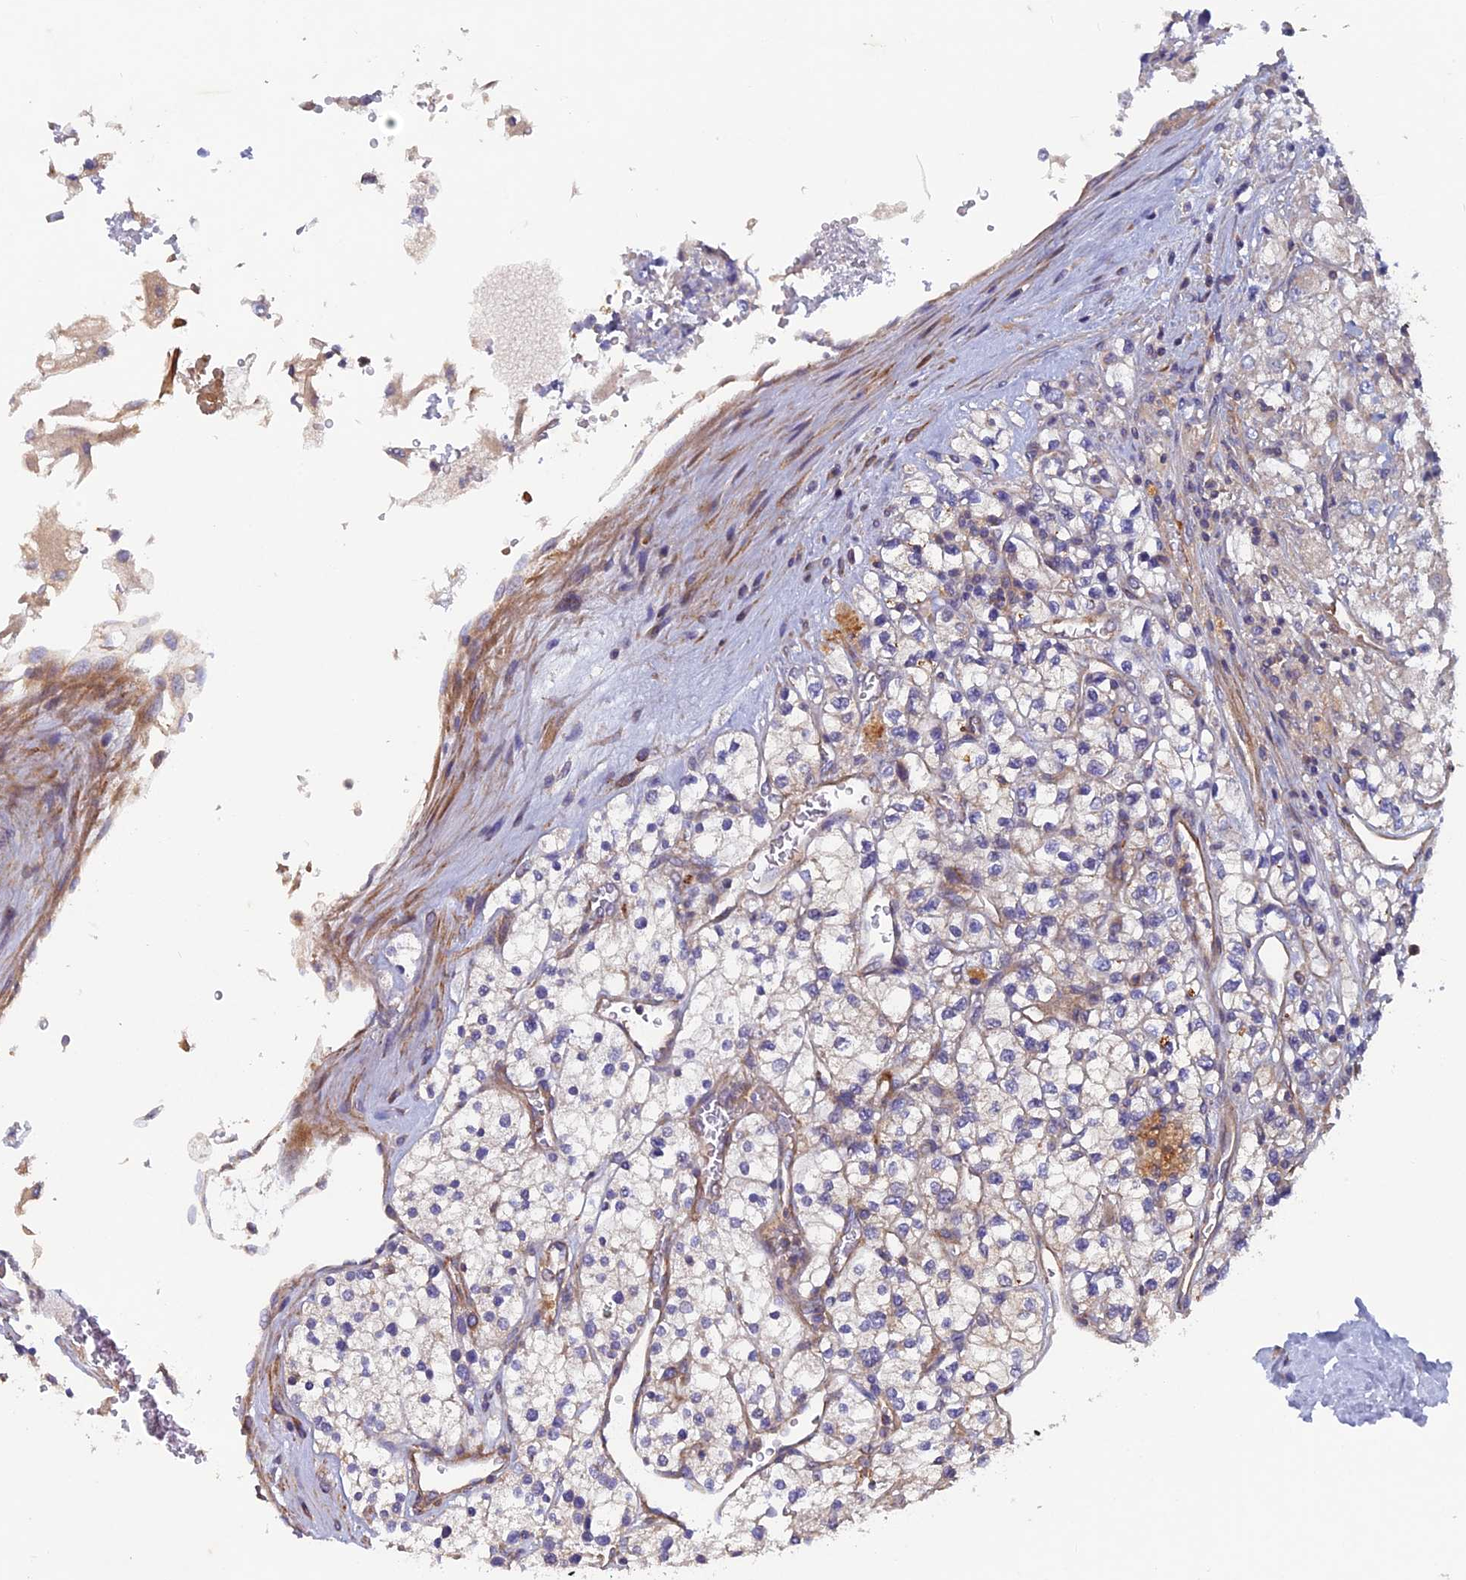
{"staining": {"intensity": "negative", "quantity": "none", "location": "none"}, "tissue": "renal cancer", "cell_type": "Tumor cells", "image_type": "cancer", "snomed": [{"axis": "morphology", "description": "Adenocarcinoma, NOS"}, {"axis": "topography", "description": "Kidney"}], "caption": "Tumor cells are negative for protein expression in human adenocarcinoma (renal). (DAB (3,3'-diaminobenzidine) immunohistochemistry (IHC) with hematoxylin counter stain).", "gene": "NCAPG", "patient": {"sex": "male", "age": 80}}